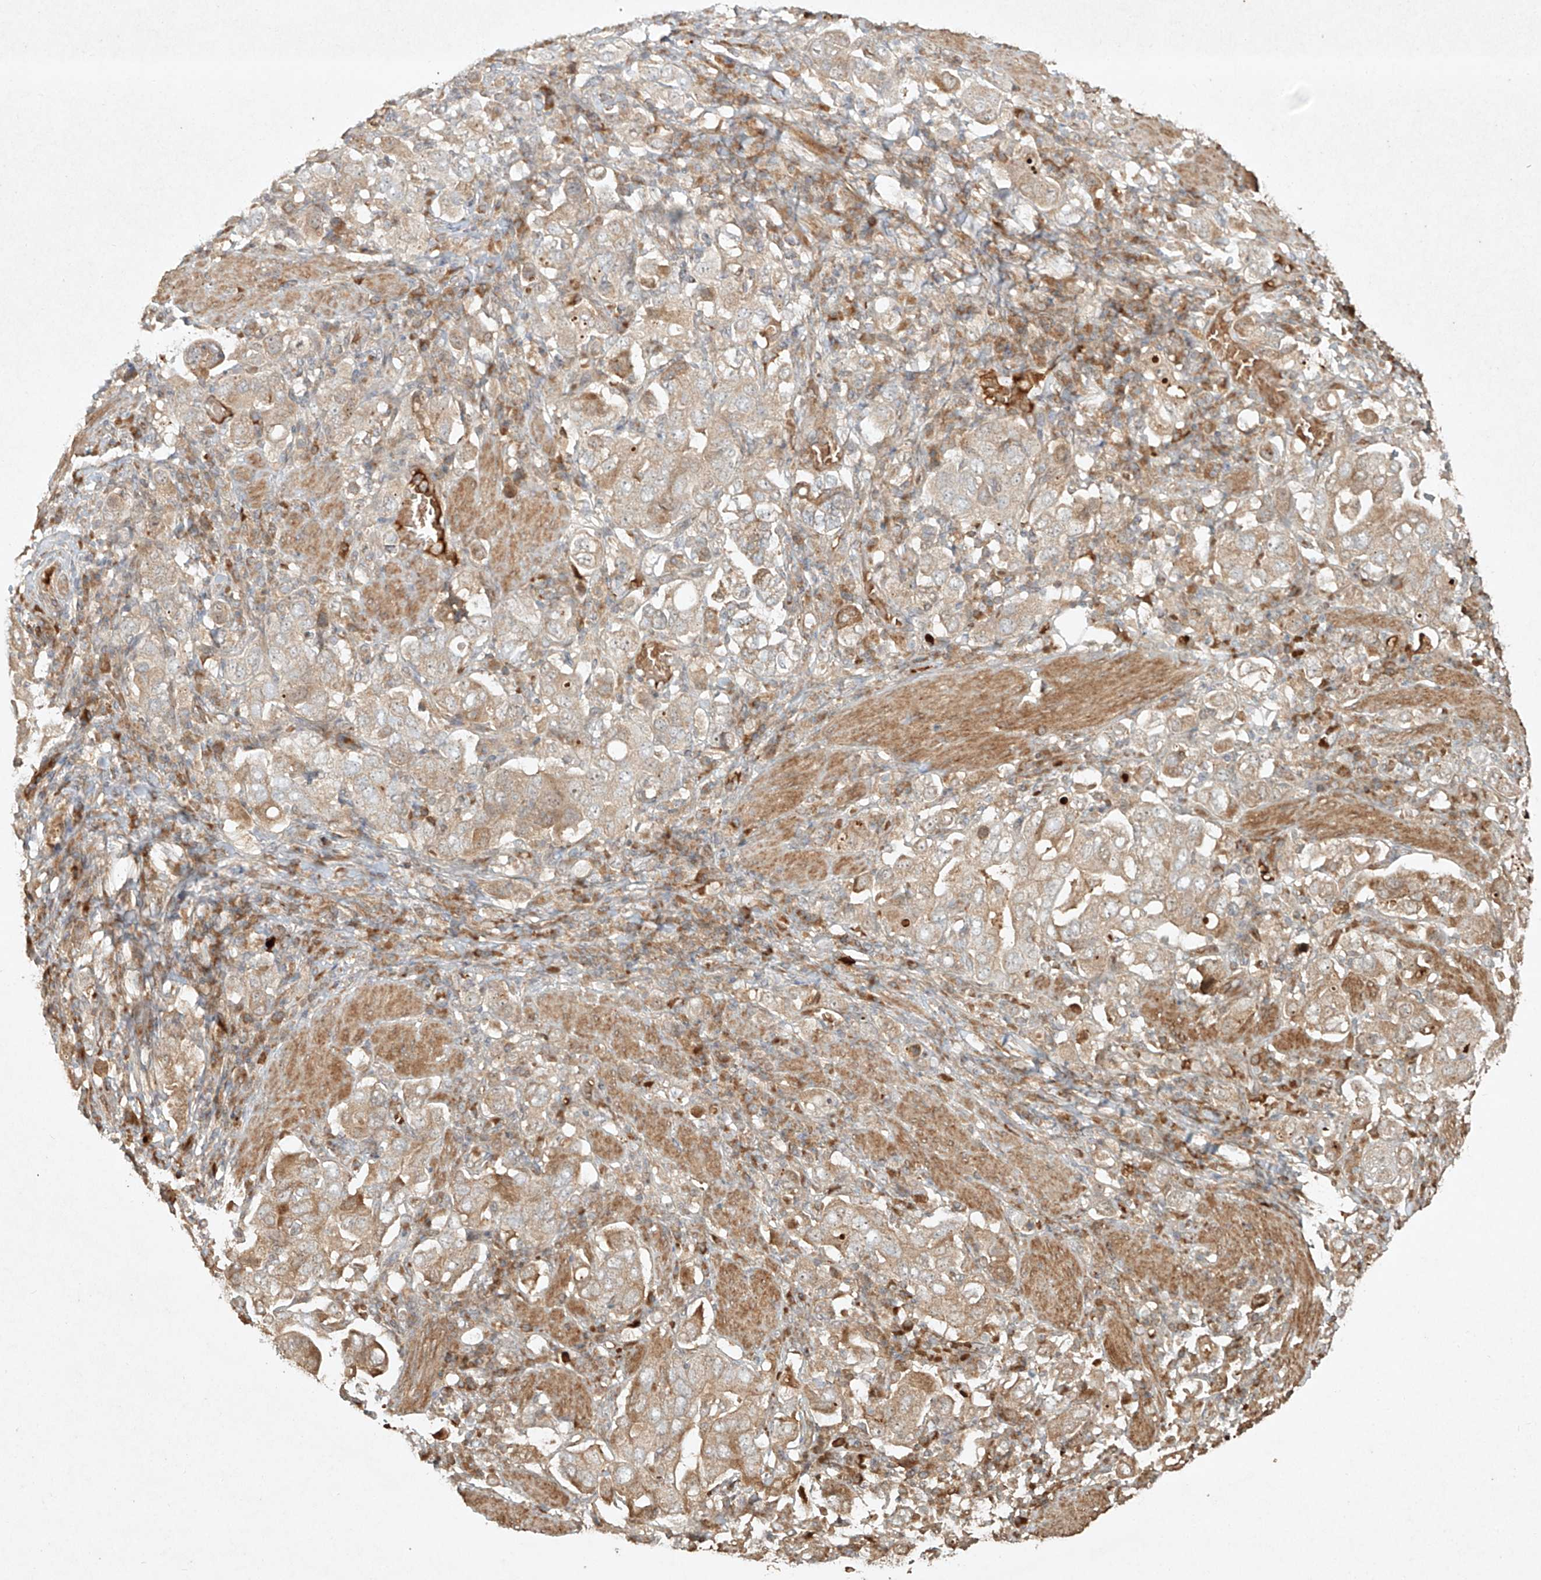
{"staining": {"intensity": "weak", "quantity": ">75%", "location": "cytoplasmic/membranous"}, "tissue": "stomach cancer", "cell_type": "Tumor cells", "image_type": "cancer", "snomed": [{"axis": "morphology", "description": "Adenocarcinoma, NOS"}, {"axis": "topography", "description": "Stomach, upper"}], "caption": "Adenocarcinoma (stomach) was stained to show a protein in brown. There is low levels of weak cytoplasmic/membranous expression in about >75% of tumor cells.", "gene": "CYYR1", "patient": {"sex": "male", "age": 62}}